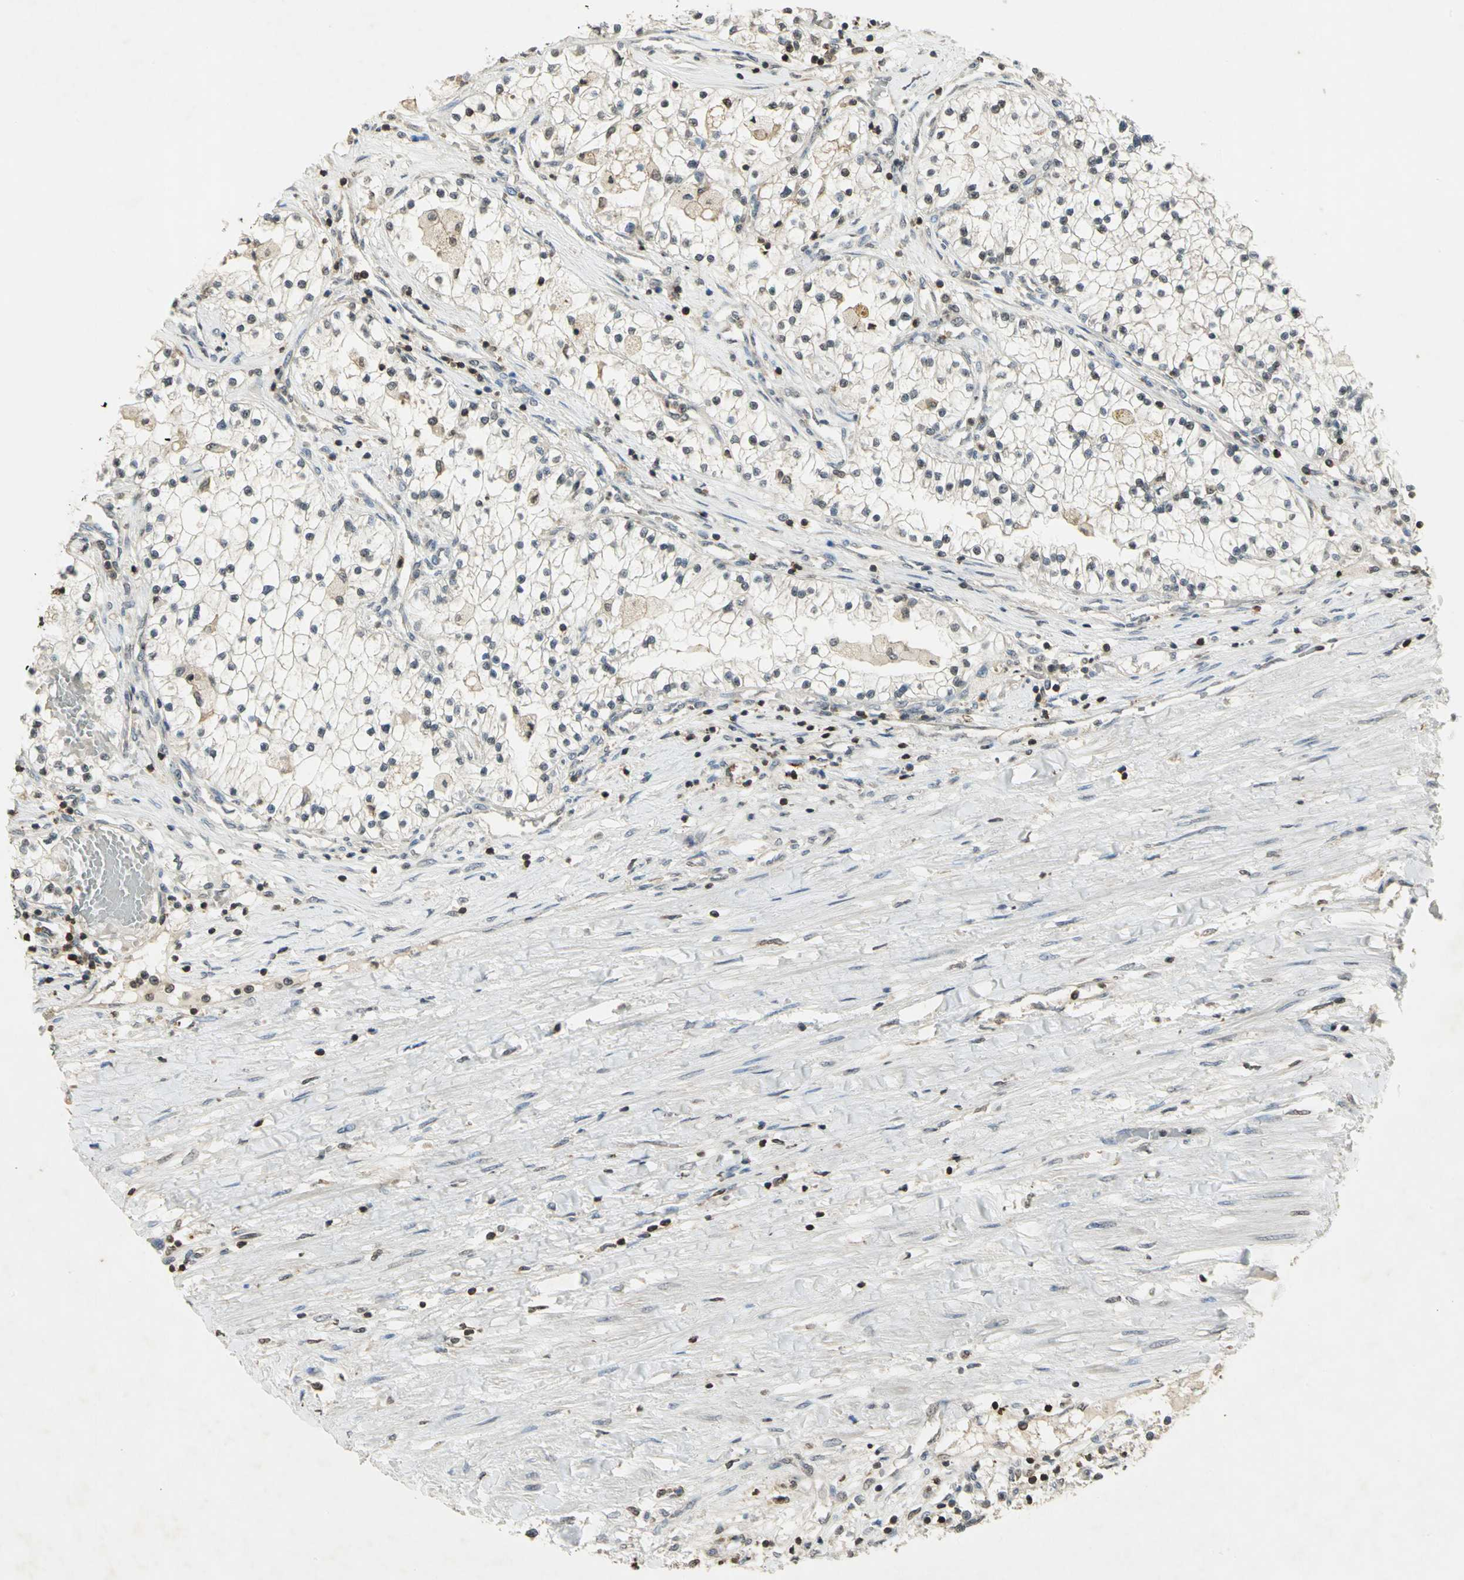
{"staining": {"intensity": "negative", "quantity": "none", "location": "none"}, "tissue": "renal cancer", "cell_type": "Tumor cells", "image_type": "cancer", "snomed": [{"axis": "morphology", "description": "Adenocarcinoma, NOS"}, {"axis": "topography", "description": "Kidney"}], "caption": "This is a histopathology image of IHC staining of adenocarcinoma (renal), which shows no expression in tumor cells.", "gene": "IL16", "patient": {"sex": "male", "age": 68}}